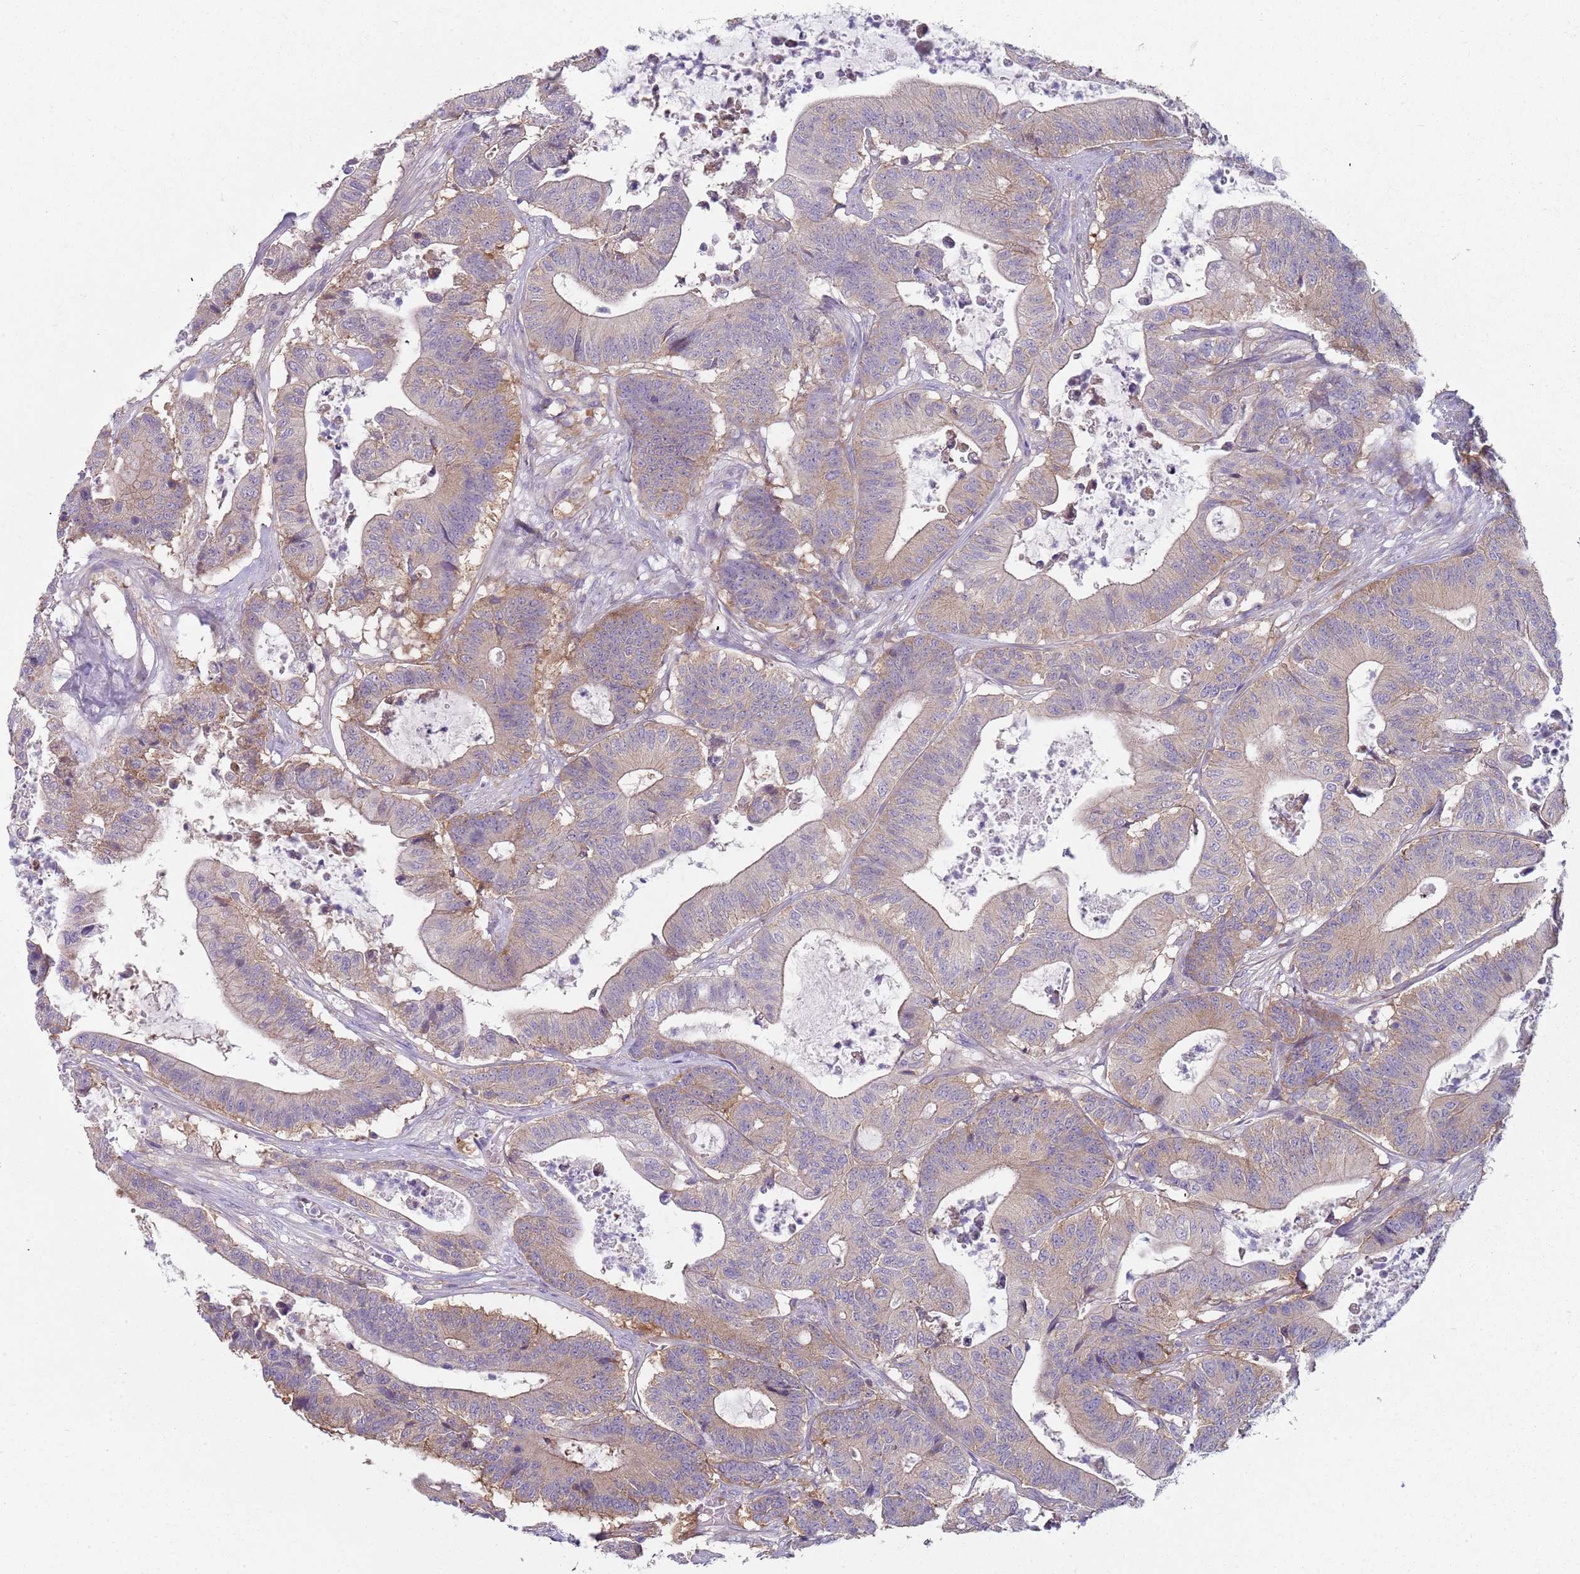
{"staining": {"intensity": "weak", "quantity": "25%-75%", "location": "cytoplasmic/membranous"}, "tissue": "colorectal cancer", "cell_type": "Tumor cells", "image_type": "cancer", "snomed": [{"axis": "morphology", "description": "Adenocarcinoma, NOS"}, {"axis": "topography", "description": "Colon"}], "caption": "The micrograph reveals immunohistochemical staining of colorectal cancer (adenocarcinoma). There is weak cytoplasmic/membranous positivity is appreciated in approximately 25%-75% of tumor cells.", "gene": "SLC26A6", "patient": {"sex": "female", "age": 84}}